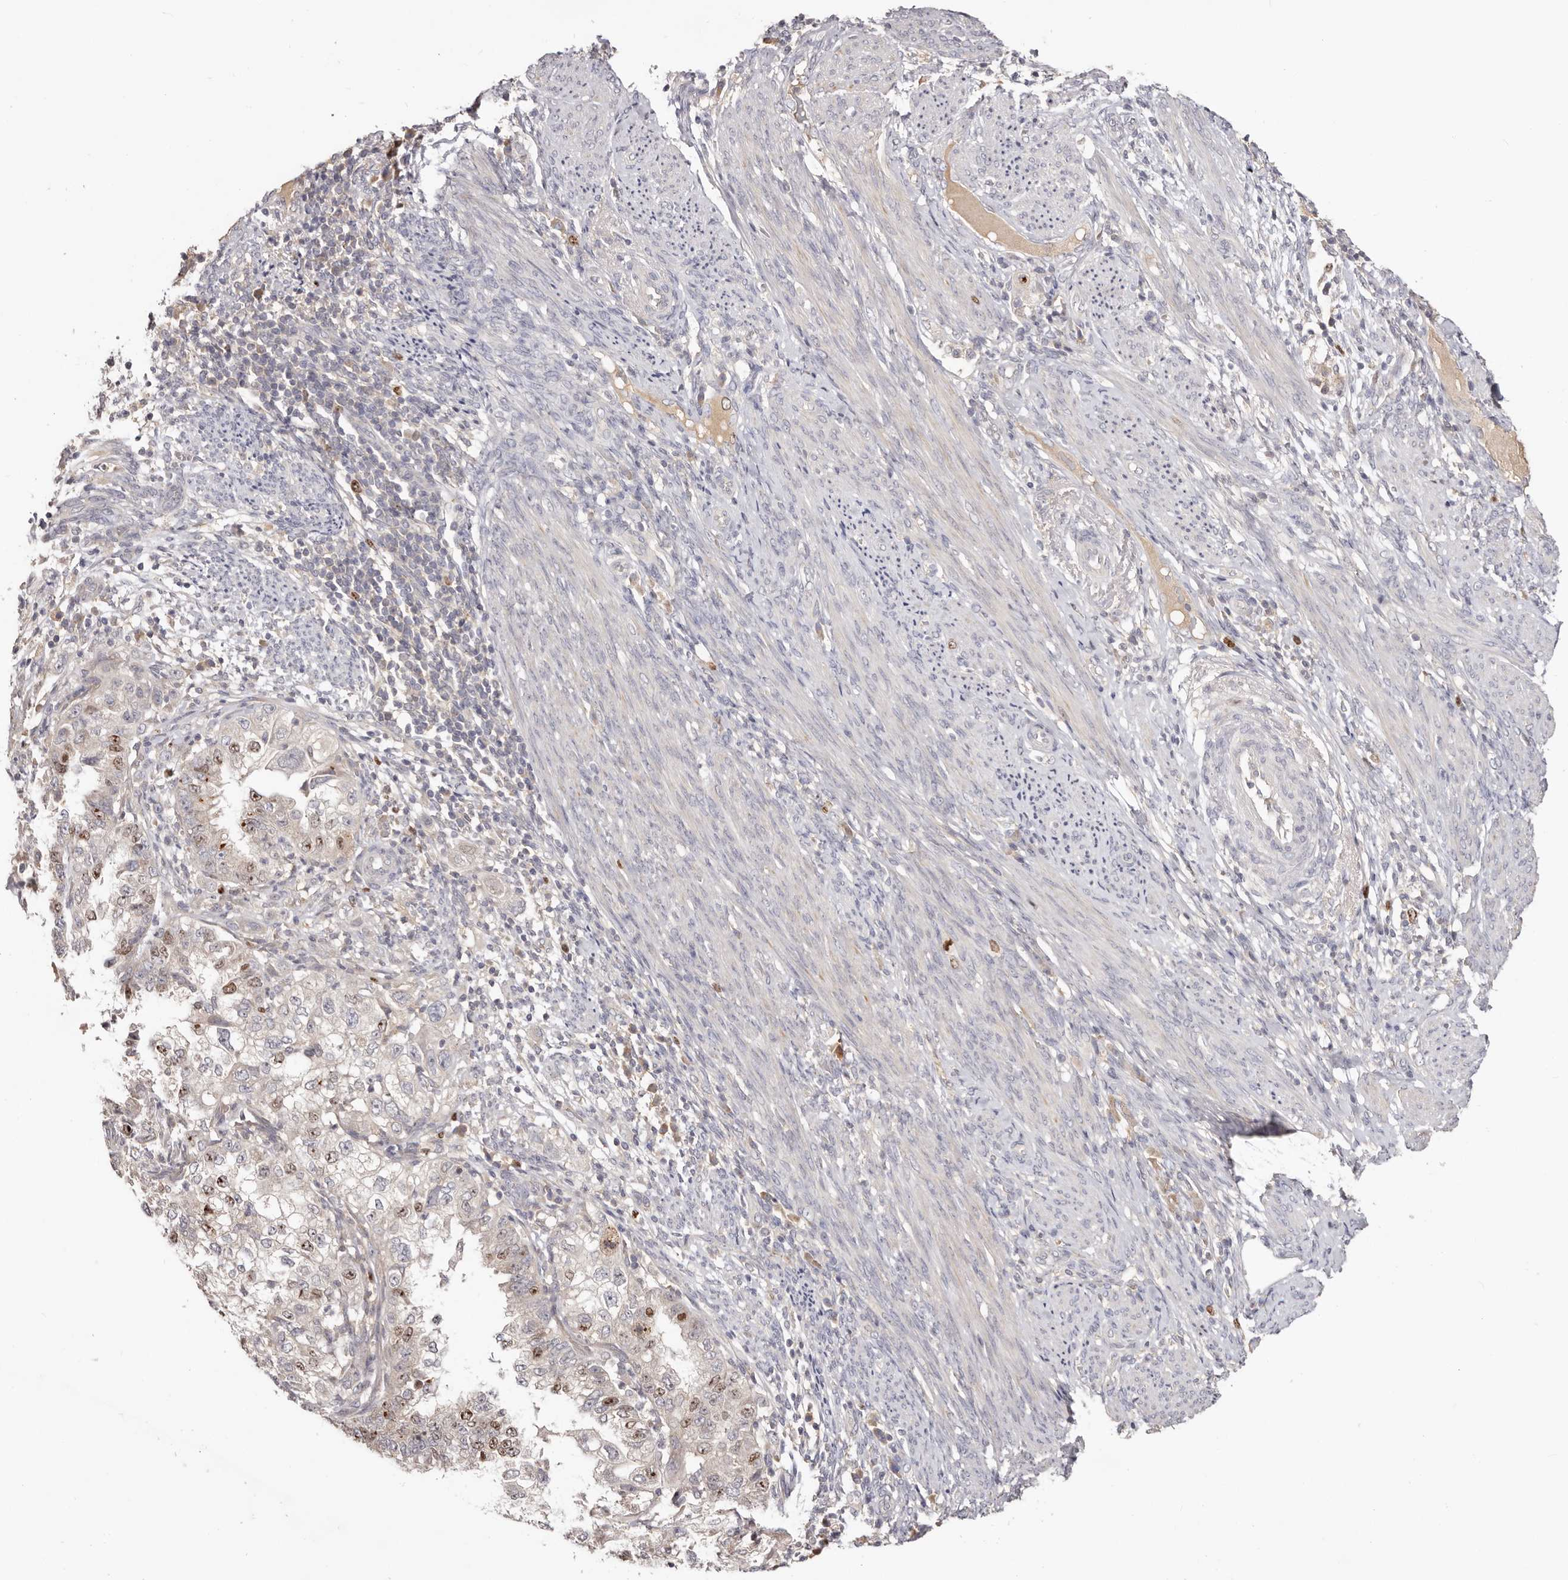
{"staining": {"intensity": "moderate", "quantity": "<25%", "location": "nuclear"}, "tissue": "endometrial cancer", "cell_type": "Tumor cells", "image_type": "cancer", "snomed": [{"axis": "morphology", "description": "Adenocarcinoma, NOS"}, {"axis": "topography", "description": "Endometrium"}], "caption": "Moderate nuclear expression for a protein is appreciated in about <25% of tumor cells of endometrial cancer (adenocarcinoma) using IHC.", "gene": "CCDC190", "patient": {"sex": "female", "age": 85}}